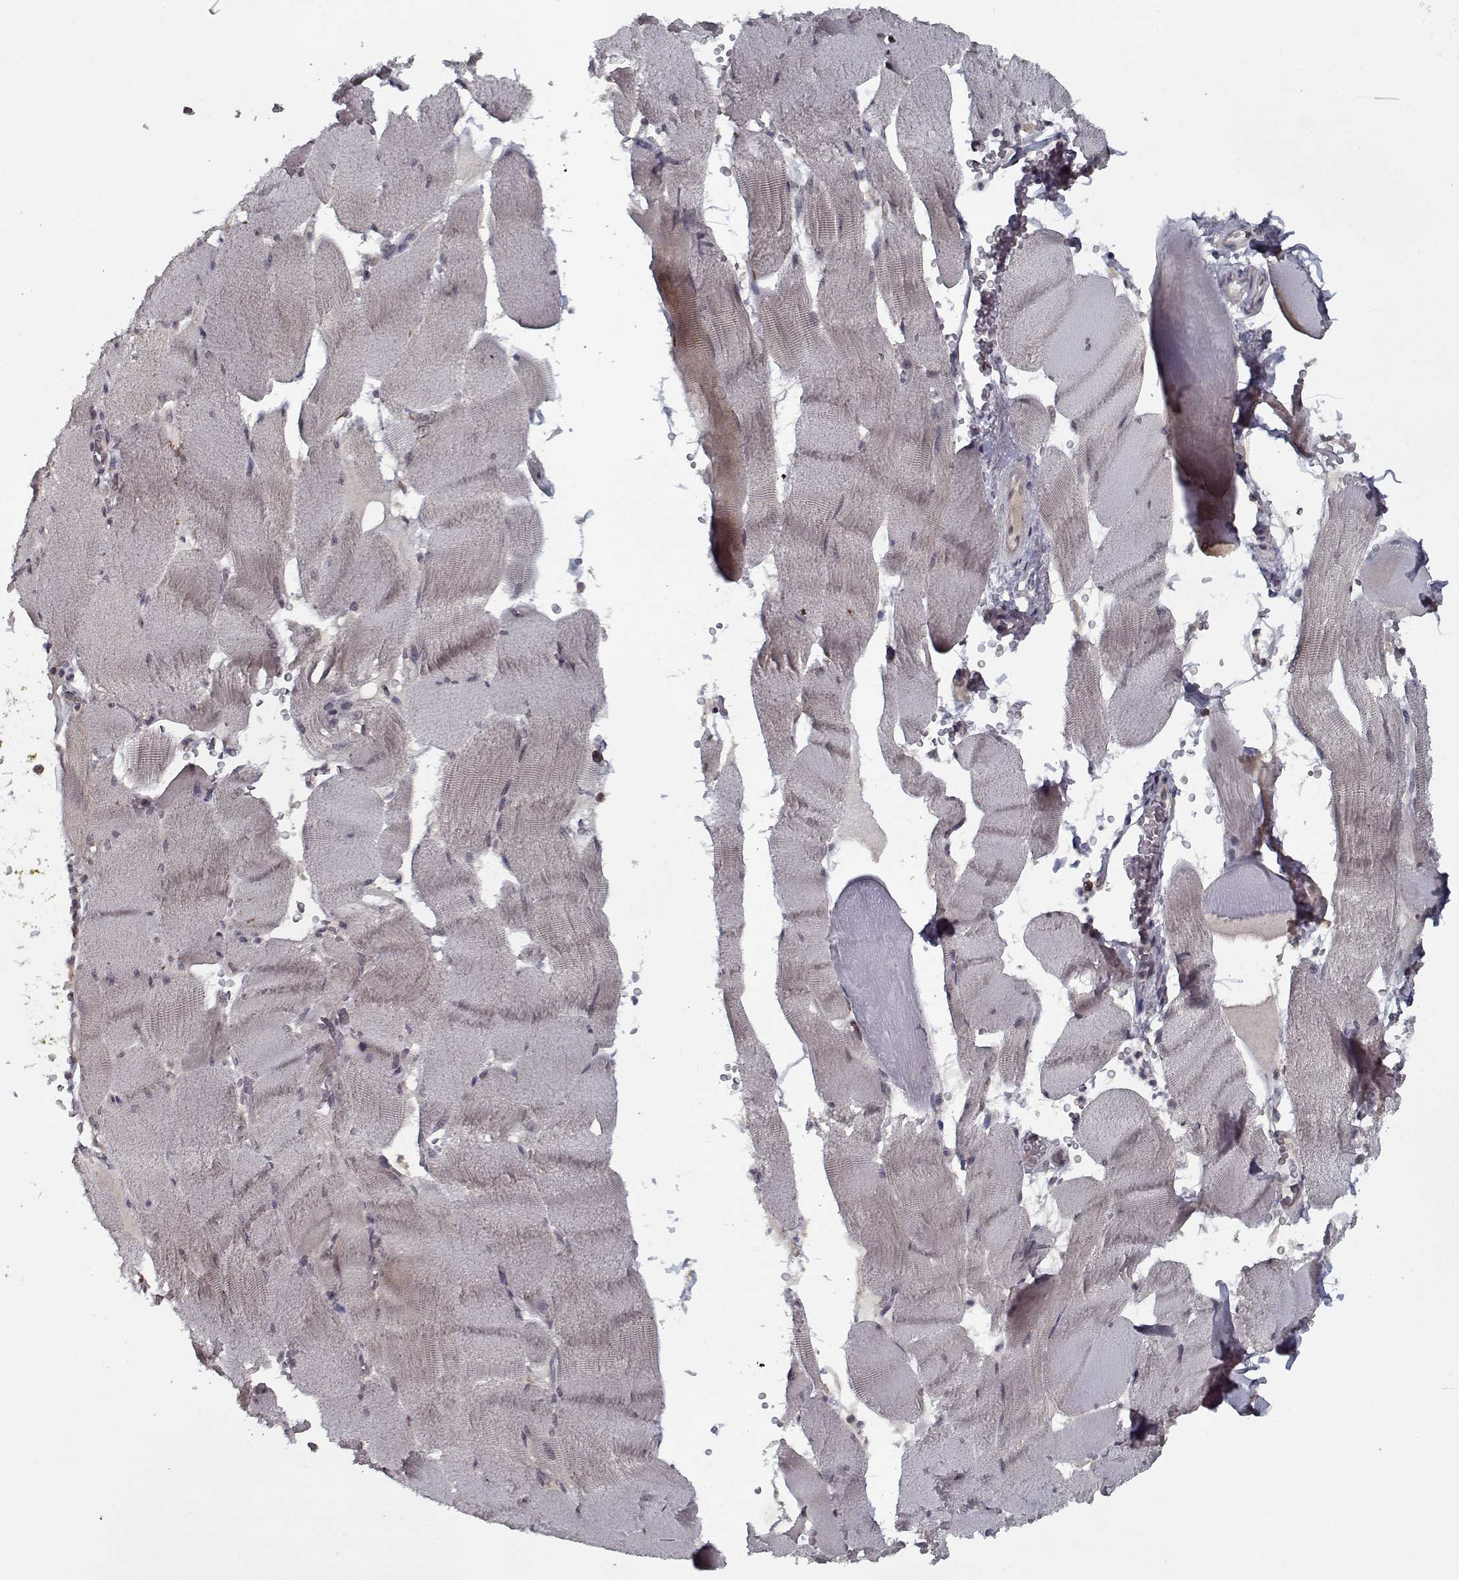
{"staining": {"intensity": "negative", "quantity": "none", "location": "none"}, "tissue": "skeletal muscle", "cell_type": "Myocytes", "image_type": "normal", "snomed": [{"axis": "morphology", "description": "Normal tissue, NOS"}, {"axis": "topography", "description": "Skeletal muscle"}], "caption": "Immunohistochemical staining of normal skeletal muscle reveals no significant staining in myocytes.", "gene": "NLK", "patient": {"sex": "male", "age": 56}}